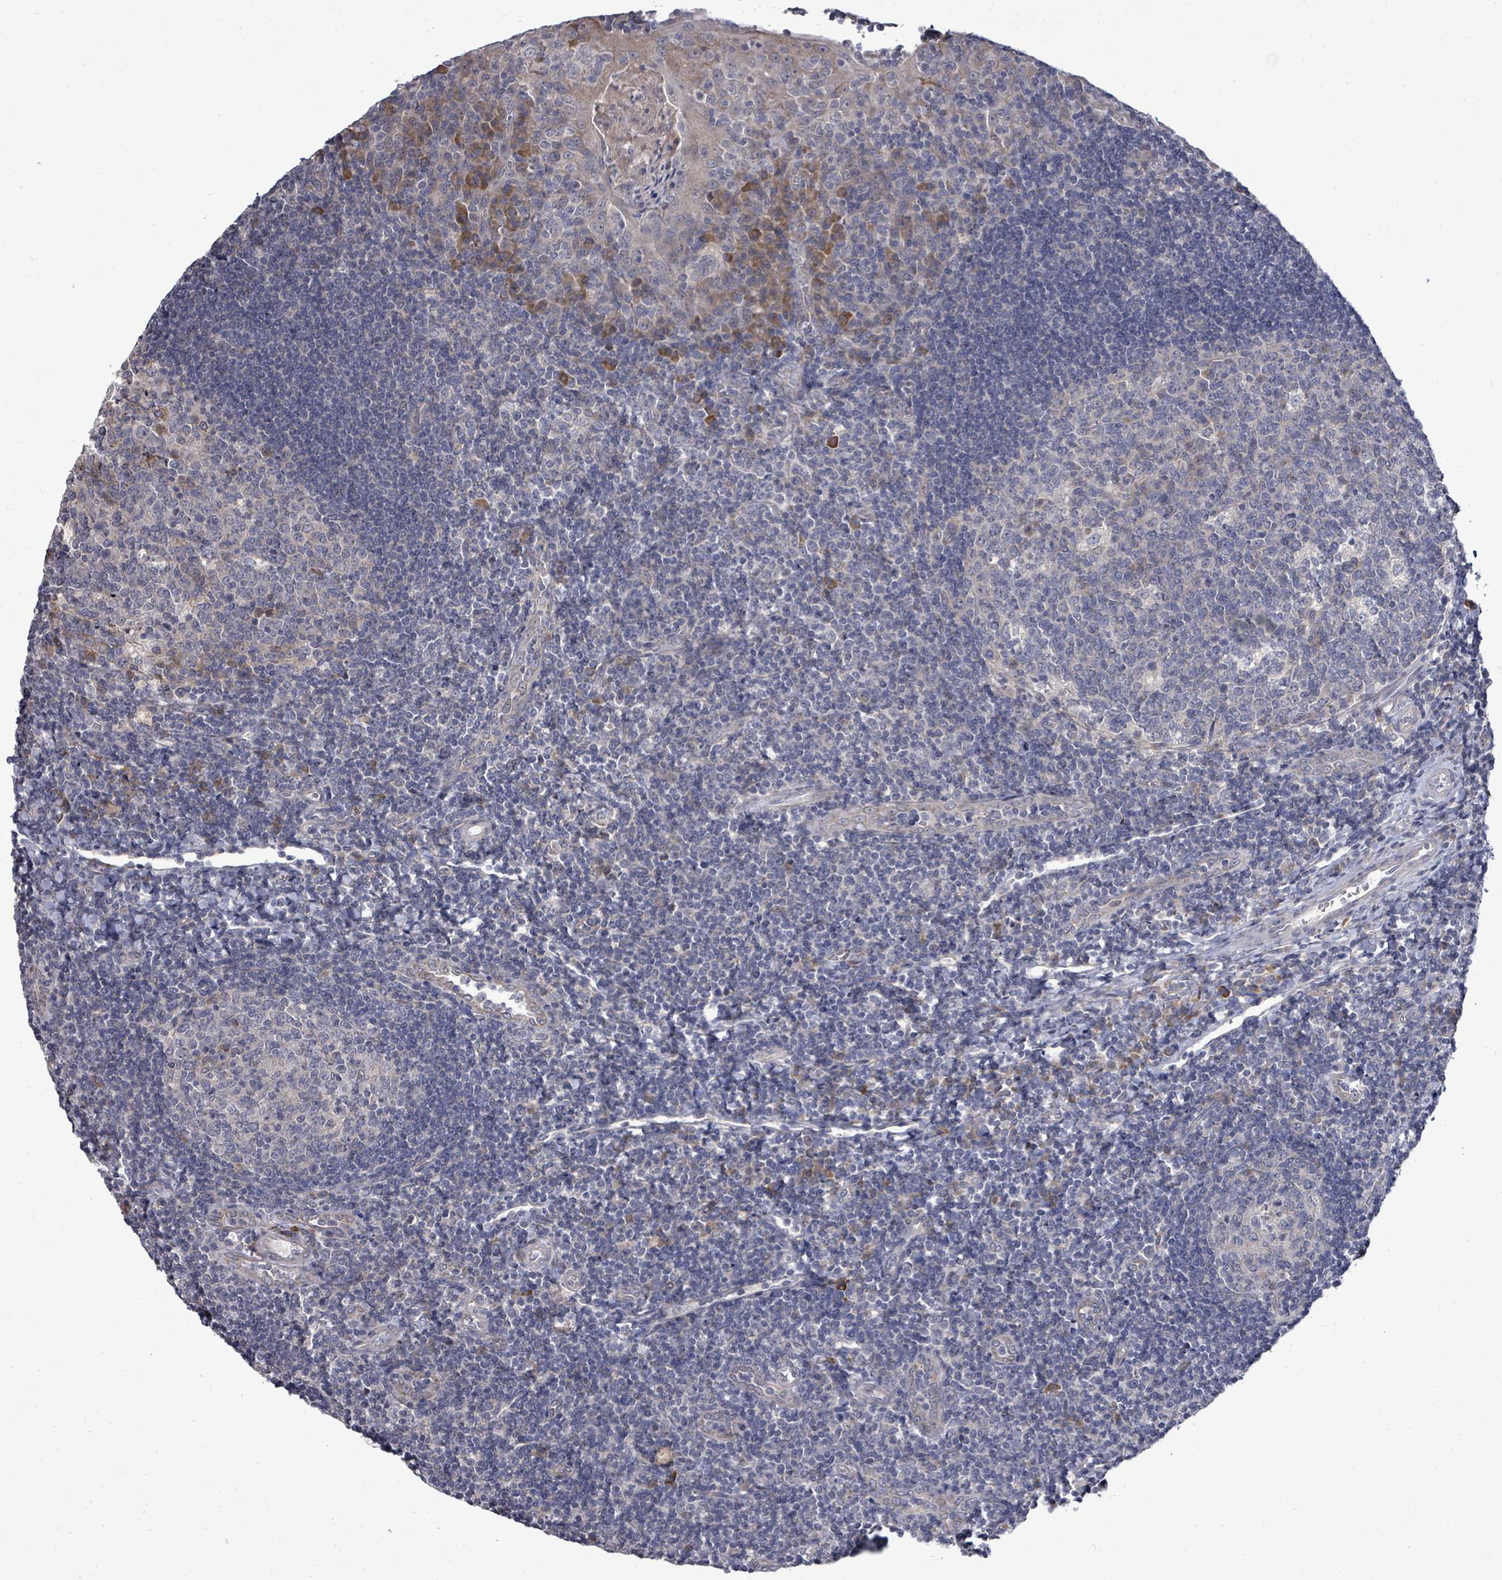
{"staining": {"intensity": "moderate", "quantity": "<25%", "location": "cytoplasmic/membranous"}, "tissue": "tonsil", "cell_type": "Germinal center cells", "image_type": "normal", "snomed": [{"axis": "morphology", "description": "Normal tissue, NOS"}, {"axis": "topography", "description": "Tonsil"}], "caption": "Immunohistochemical staining of benign human tonsil displays <25% levels of moderate cytoplasmic/membranous protein positivity in about <25% of germinal center cells.", "gene": "POMGNT2", "patient": {"sex": "male", "age": 17}}